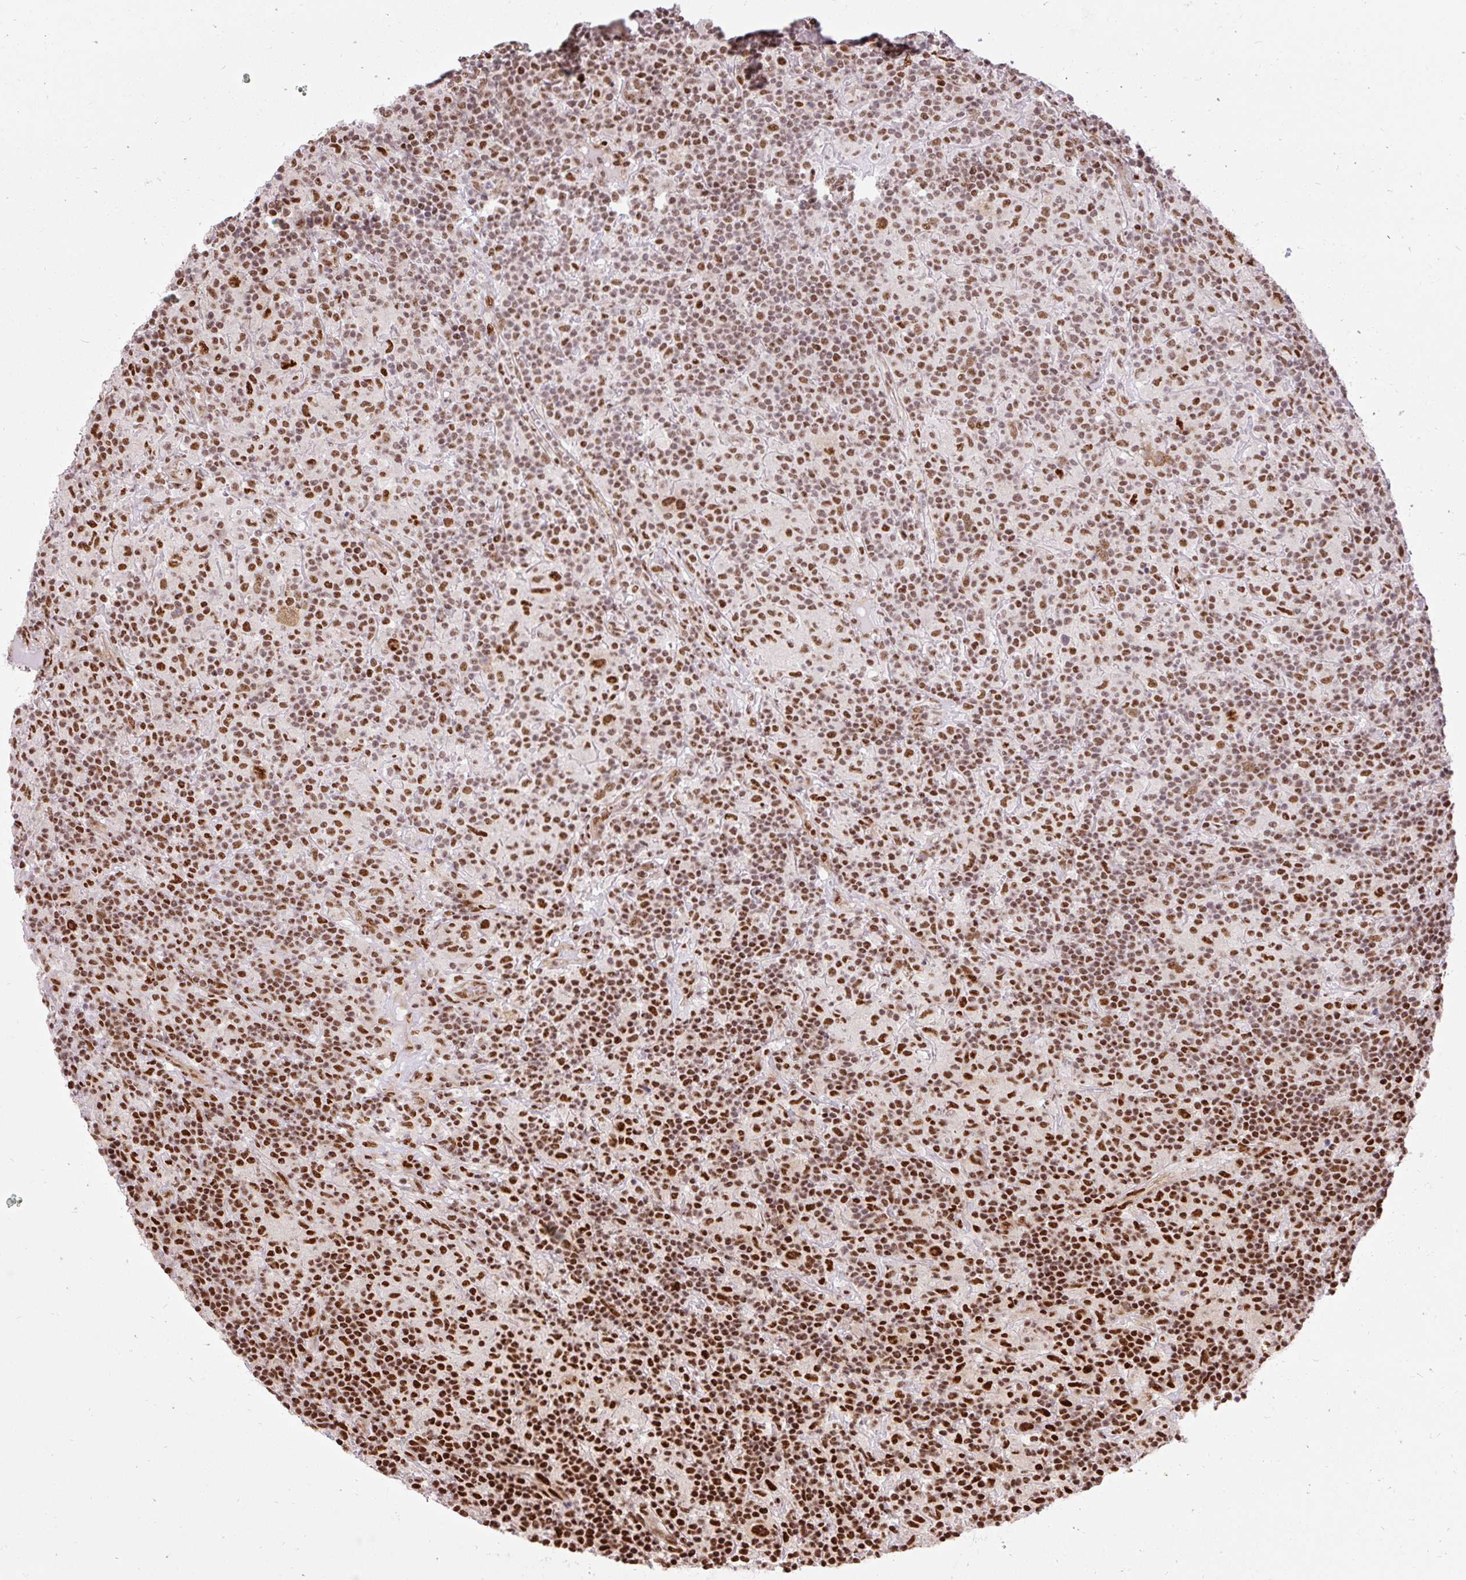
{"staining": {"intensity": "strong", "quantity": ">75%", "location": "nuclear"}, "tissue": "lymphoma", "cell_type": "Tumor cells", "image_type": "cancer", "snomed": [{"axis": "morphology", "description": "Hodgkin's disease, NOS"}, {"axis": "topography", "description": "Lymph node"}], "caption": "Lymphoma tissue reveals strong nuclear staining in approximately >75% of tumor cells (DAB (3,3'-diaminobenzidine) = brown stain, brightfield microscopy at high magnification).", "gene": "MECOM", "patient": {"sex": "male", "age": 70}}